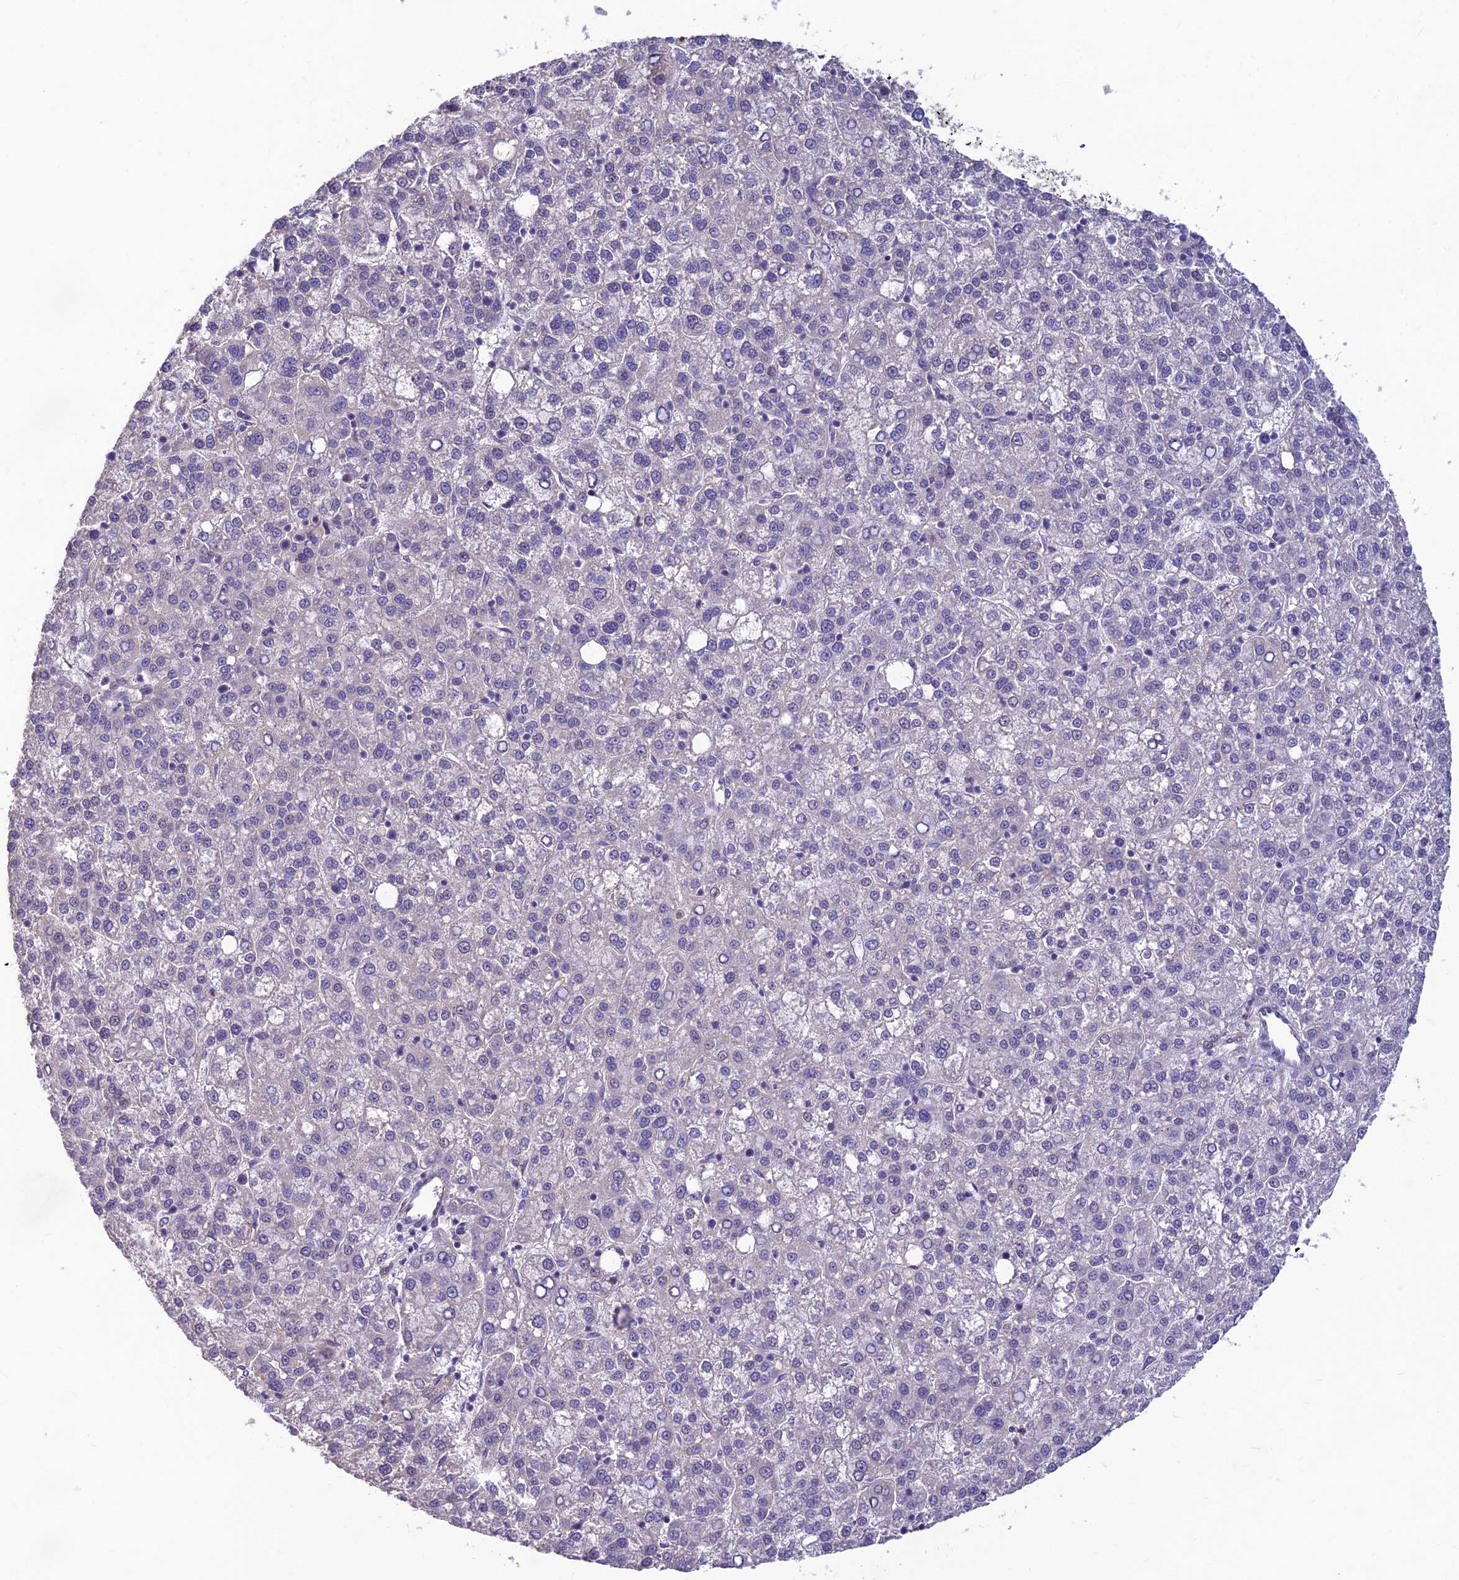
{"staining": {"intensity": "negative", "quantity": "none", "location": "none"}, "tissue": "liver cancer", "cell_type": "Tumor cells", "image_type": "cancer", "snomed": [{"axis": "morphology", "description": "Carcinoma, Hepatocellular, NOS"}, {"axis": "topography", "description": "Liver"}], "caption": "High power microscopy photomicrograph of an IHC photomicrograph of liver cancer (hepatocellular carcinoma), revealing no significant staining in tumor cells.", "gene": "ST8SIA5", "patient": {"sex": "female", "age": 58}}